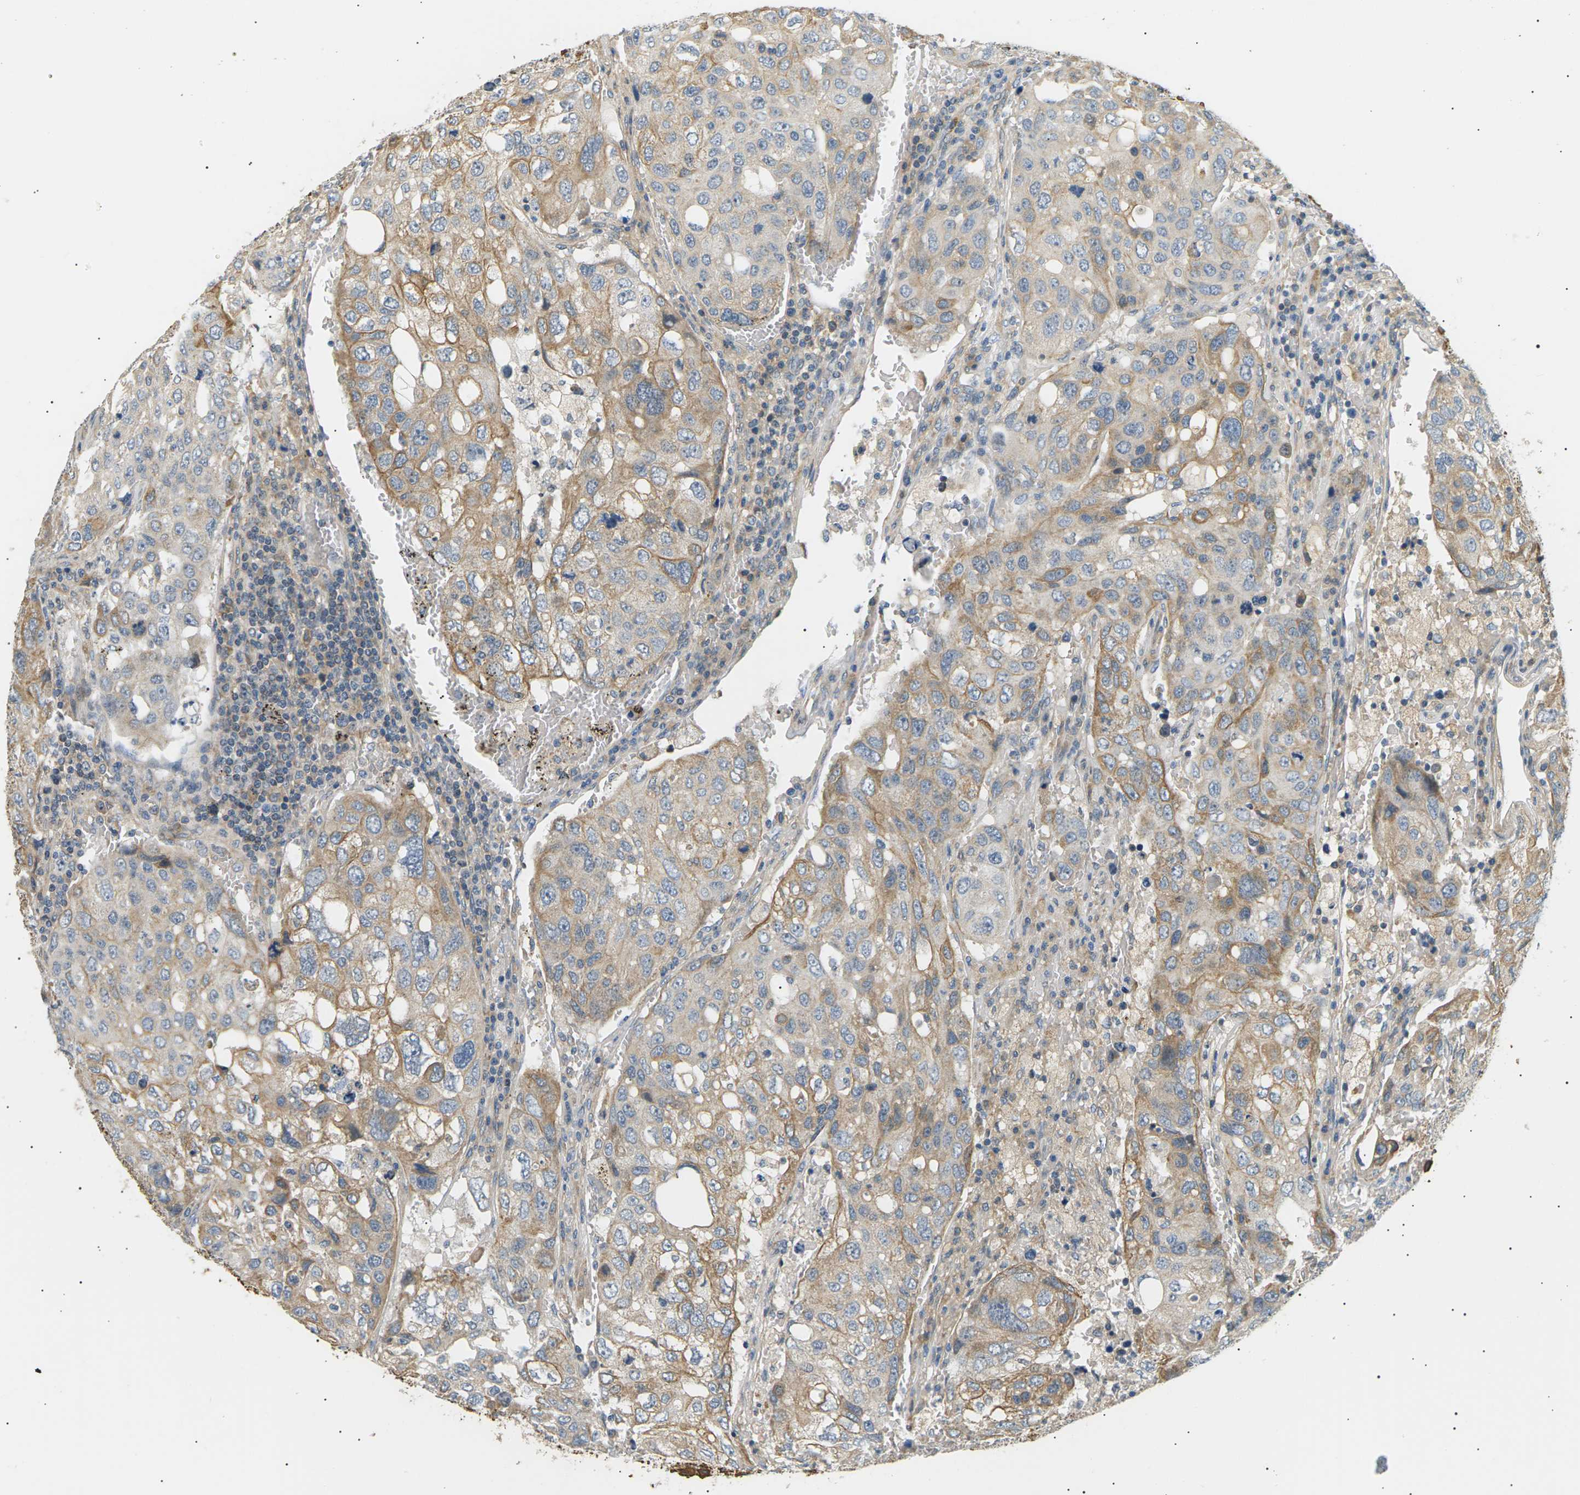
{"staining": {"intensity": "moderate", "quantity": "25%-75%", "location": "cytoplasmic/membranous"}, "tissue": "urothelial cancer", "cell_type": "Tumor cells", "image_type": "cancer", "snomed": [{"axis": "morphology", "description": "Urothelial carcinoma, High grade"}, {"axis": "topography", "description": "Lymph node"}, {"axis": "topography", "description": "Urinary bladder"}], "caption": "Protein staining of high-grade urothelial carcinoma tissue displays moderate cytoplasmic/membranous positivity in approximately 25%-75% of tumor cells. (DAB IHC, brown staining for protein, blue staining for nuclei).", "gene": "TBC1D8", "patient": {"sex": "male", "age": 51}}